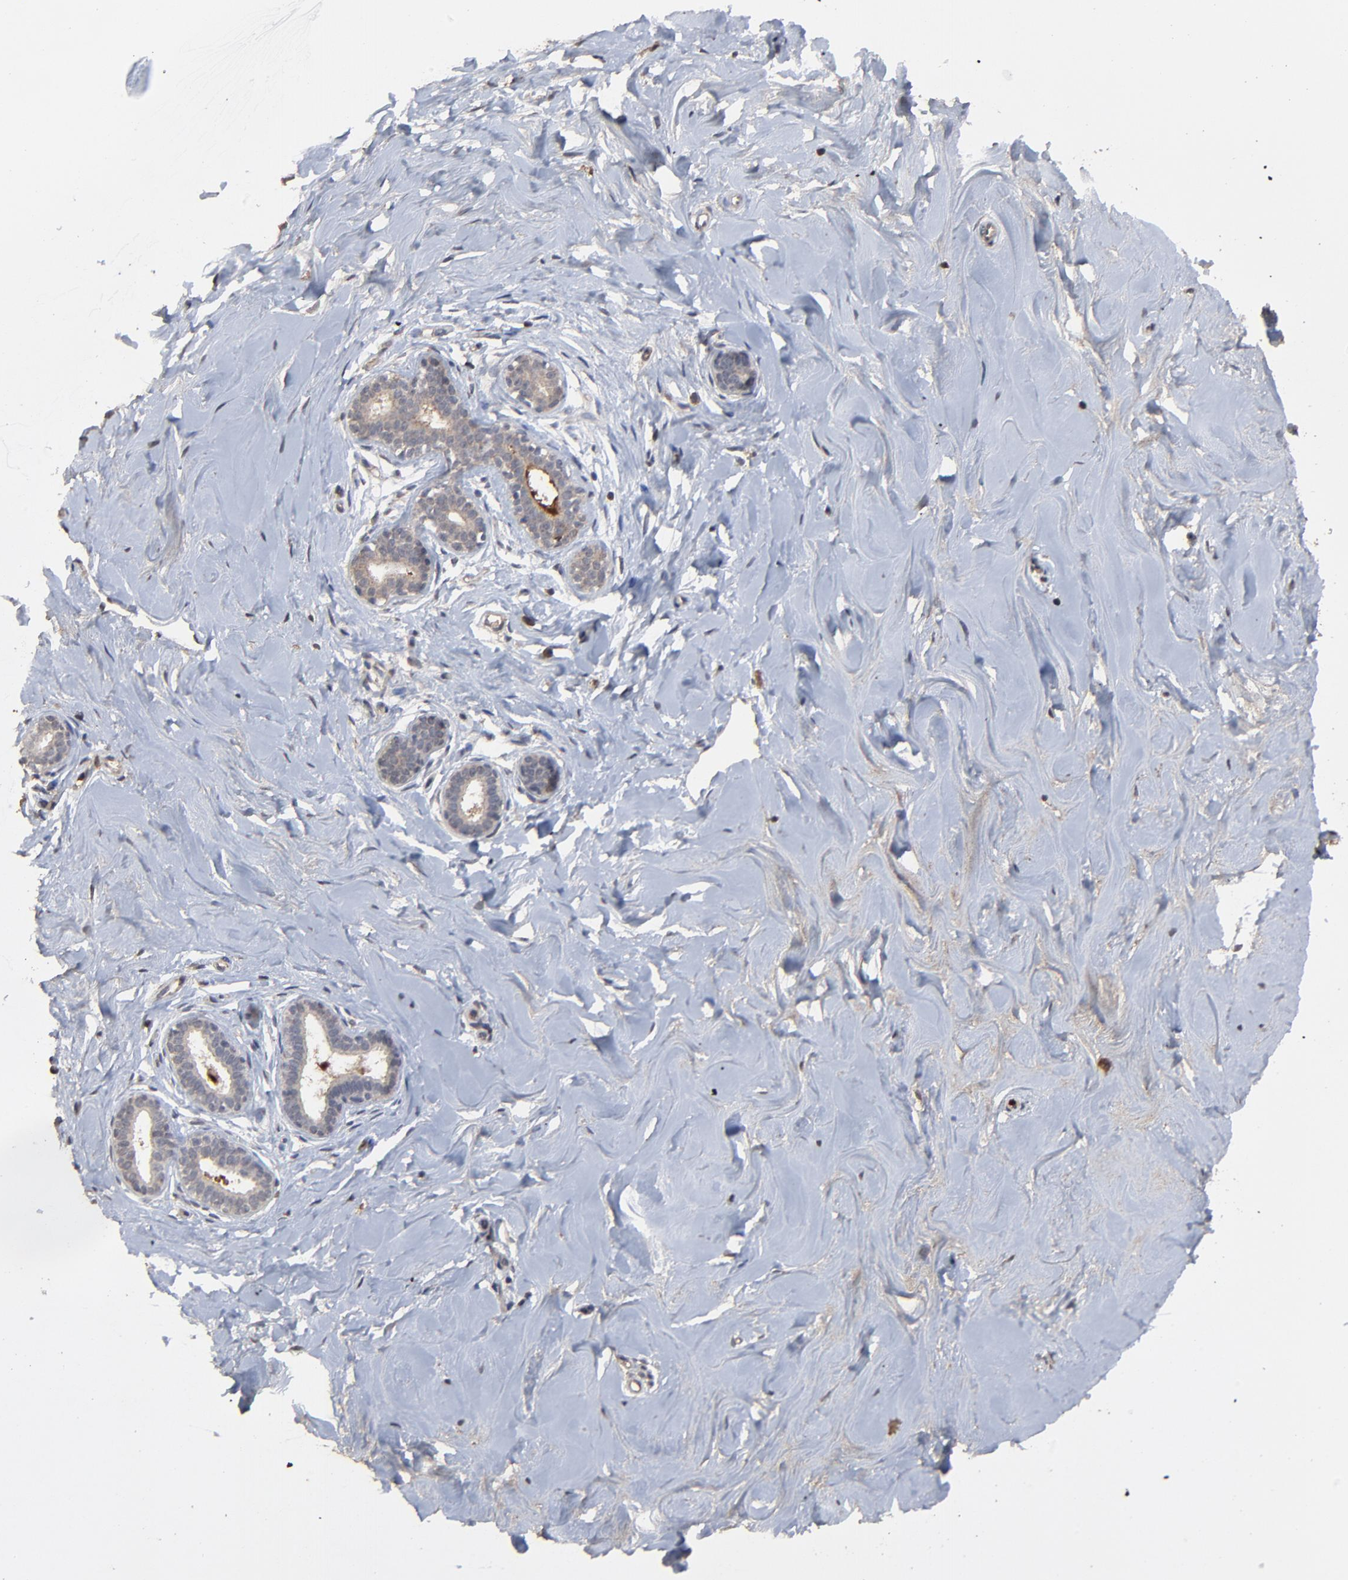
{"staining": {"intensity": "weak", "quantity": ">75%", "location": "cytoplasmic/membranous"}, "tissue": "breast", "cell_type": "Adipocytes", "image_type": "normal", "snomed": [{"axis": "morphology", "description": "Normal tissue, NOS"}, {"axis": "topography", "description": "Breast"}], "caption": "Adipocytes show low levels of weak cytoplasmic/membranous staining in about >75% of cells in benign breast.", "gene": "VPREB3", "patient": {"sex": "female", "age": 23}}